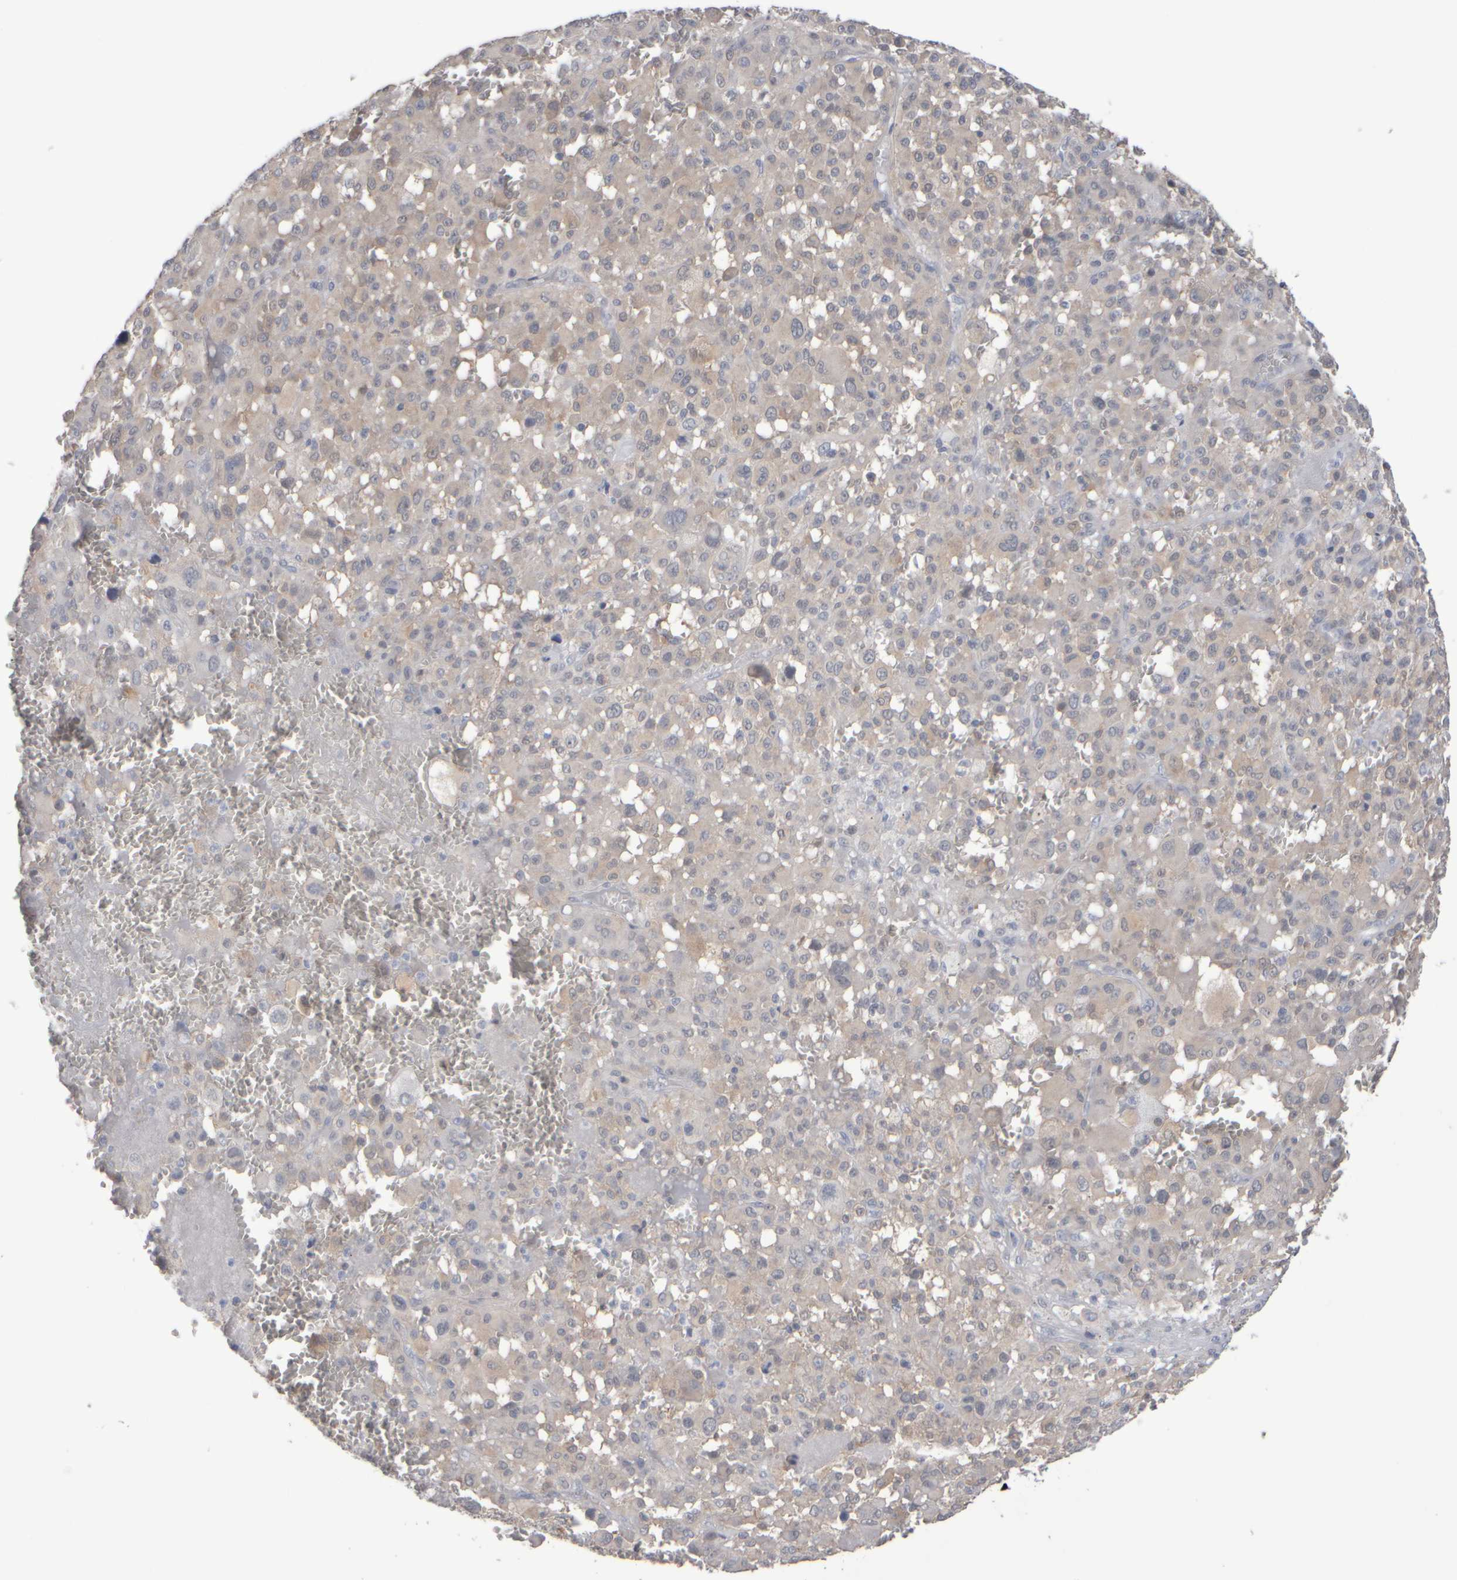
{"staining": {"intensity": "weak", "quantity": "<25%", "location": "cytoplasmic/membranous"}, "tissue": "melanoma", "cell_type": "Tumor cells", "image_type": "cancer", "snomed": [{"axis": "morphology", "description": "Malignant melanoma, Metastatic site"}, {"axis": "topography", "description": "Skin"}], "caption": "A photomicrograph of malignant melanoma (metastatic site) stained for a protein shows no brown staining in tumor cells. The staining was performed using DAB (3,3'-diaminobenzidine) to visualize the protein expression in brown, while the nuclei were stained in blue with hematoxylin (Magnification: 20x).", "gene": "EPHX2", "patient": {"sex": "female", "age": 74}}